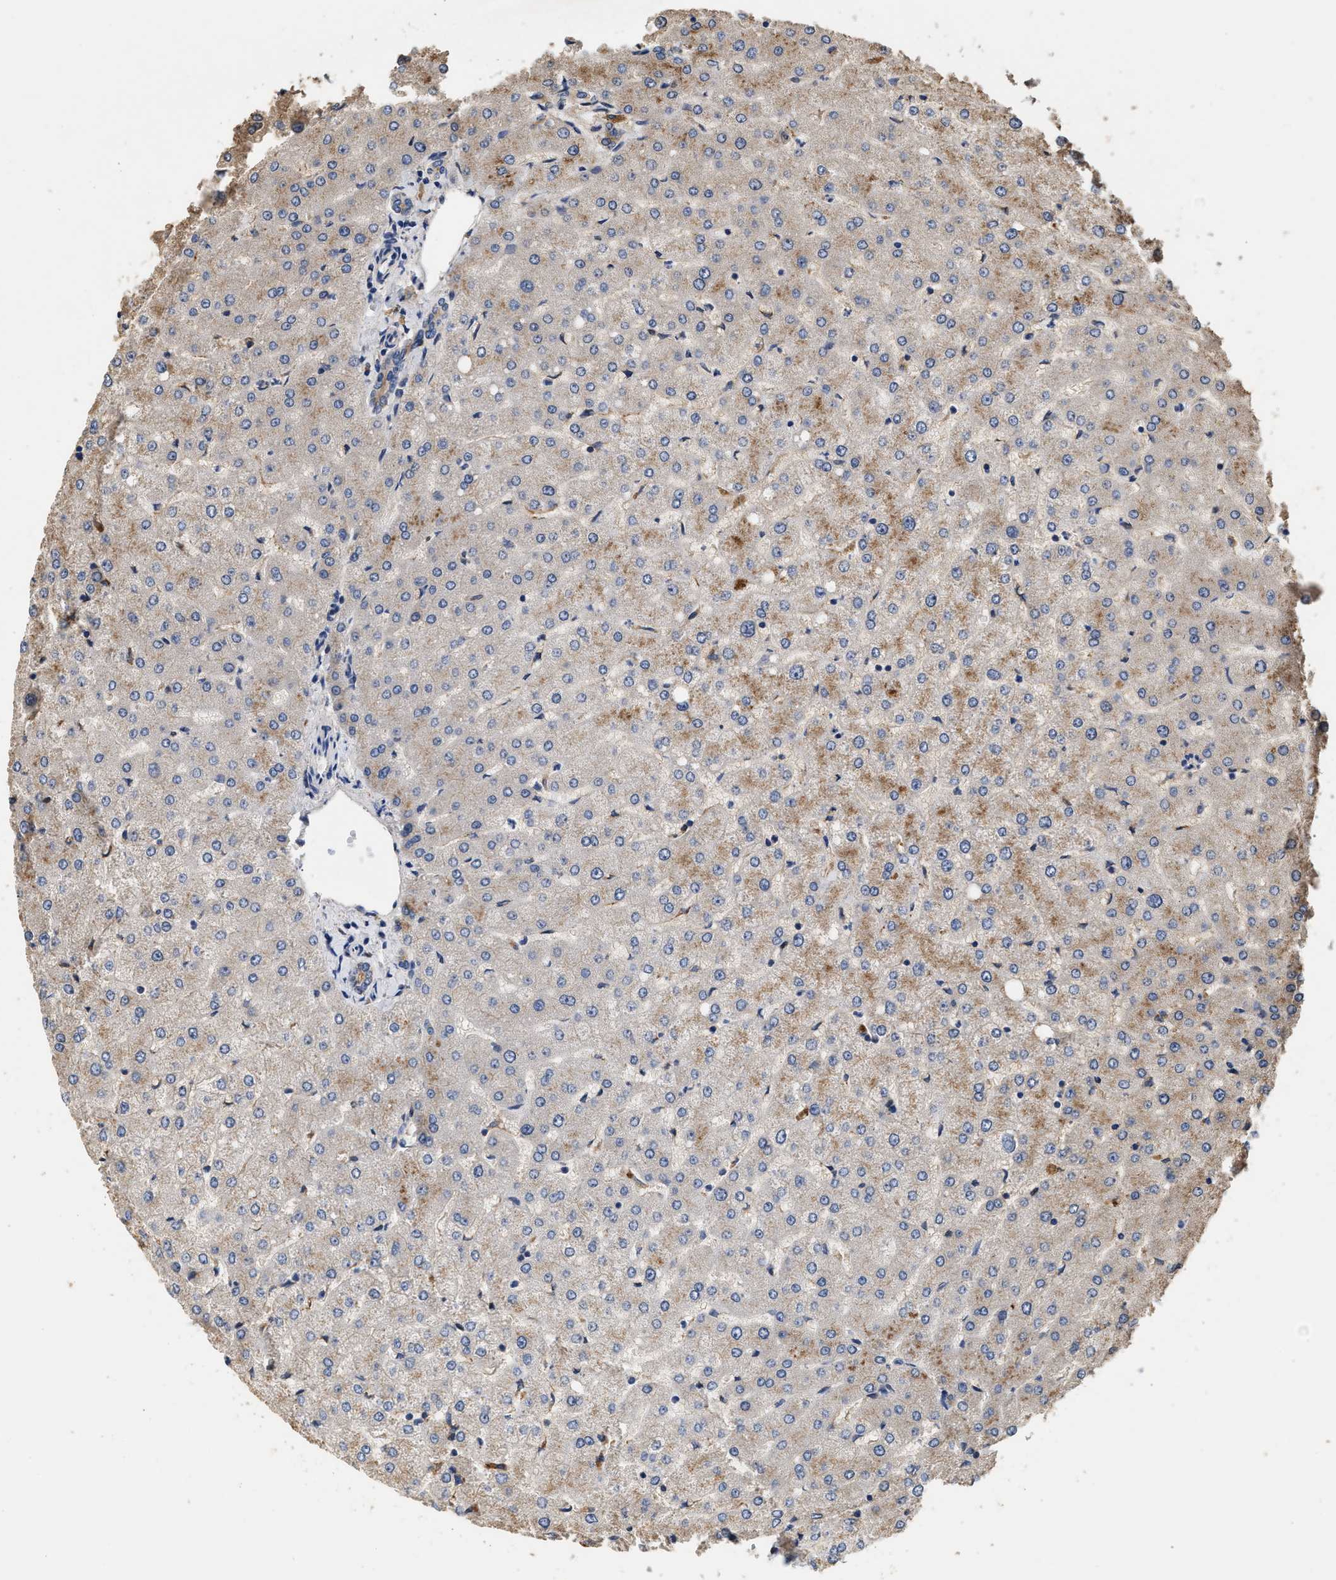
{"staining": {"intensity": "weak", "quantity": ">75%", "location": "cytoplasmic/membranous"}, "tissue": "liver", "cell_type": "Cholangiocytes", "image_type": "normal", "snomed": [{"axis": "morphology", "description": "Normal tissue, NOS"}, {"axis": "topography", "description": "Liver"}], "caption": "A high-resolution micrograph shows immunohistochemistry staining of benign liver, which exhibits weak cytoplasmic/membranous positivity in about >75% of cholangiocytes.", "gene": "KLB", "patient": {"sex": "female", "age": 54}}